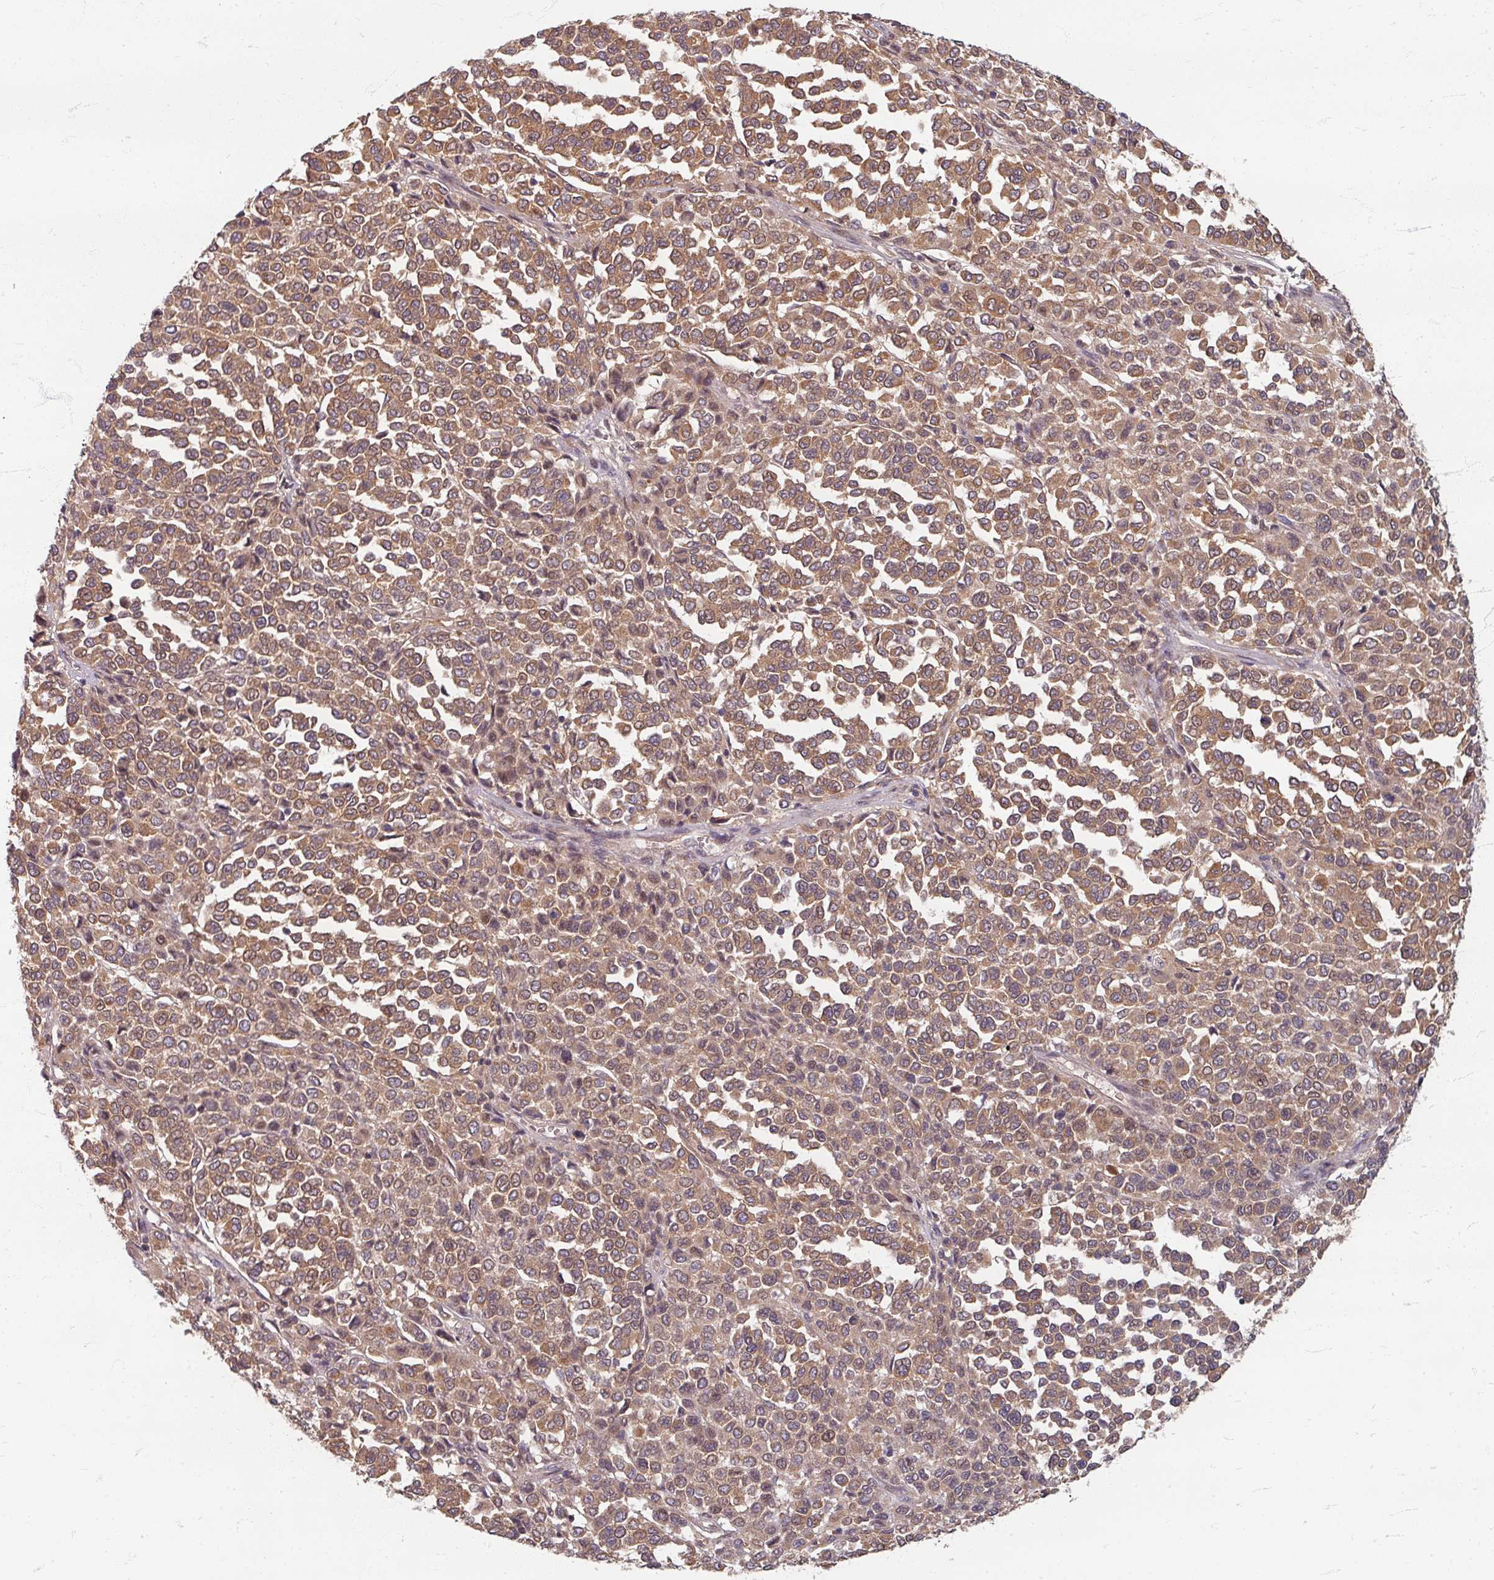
{"staining": {"intensity": "moderate", "quantity": ">75%", "location": "cytoplasmic/membranous"}, "tissue": "melanoma", "cell_type": "Tumor cells", "image_type": "cancer", "snomed": [{"axis": "morphology", "description": "Malignant melanoma, Metastatic site"}, {"axis": "topography", "description": "Pancreas"}], "caption": "Immunohistochemistry of malignant melanoma (metastatic site) shows medium levels of moderate cytoplasmic/membranous expression in approximately >75% of tumor cells.", "gene": "STAM", "patient": {"sex": "female", "age": 30}}